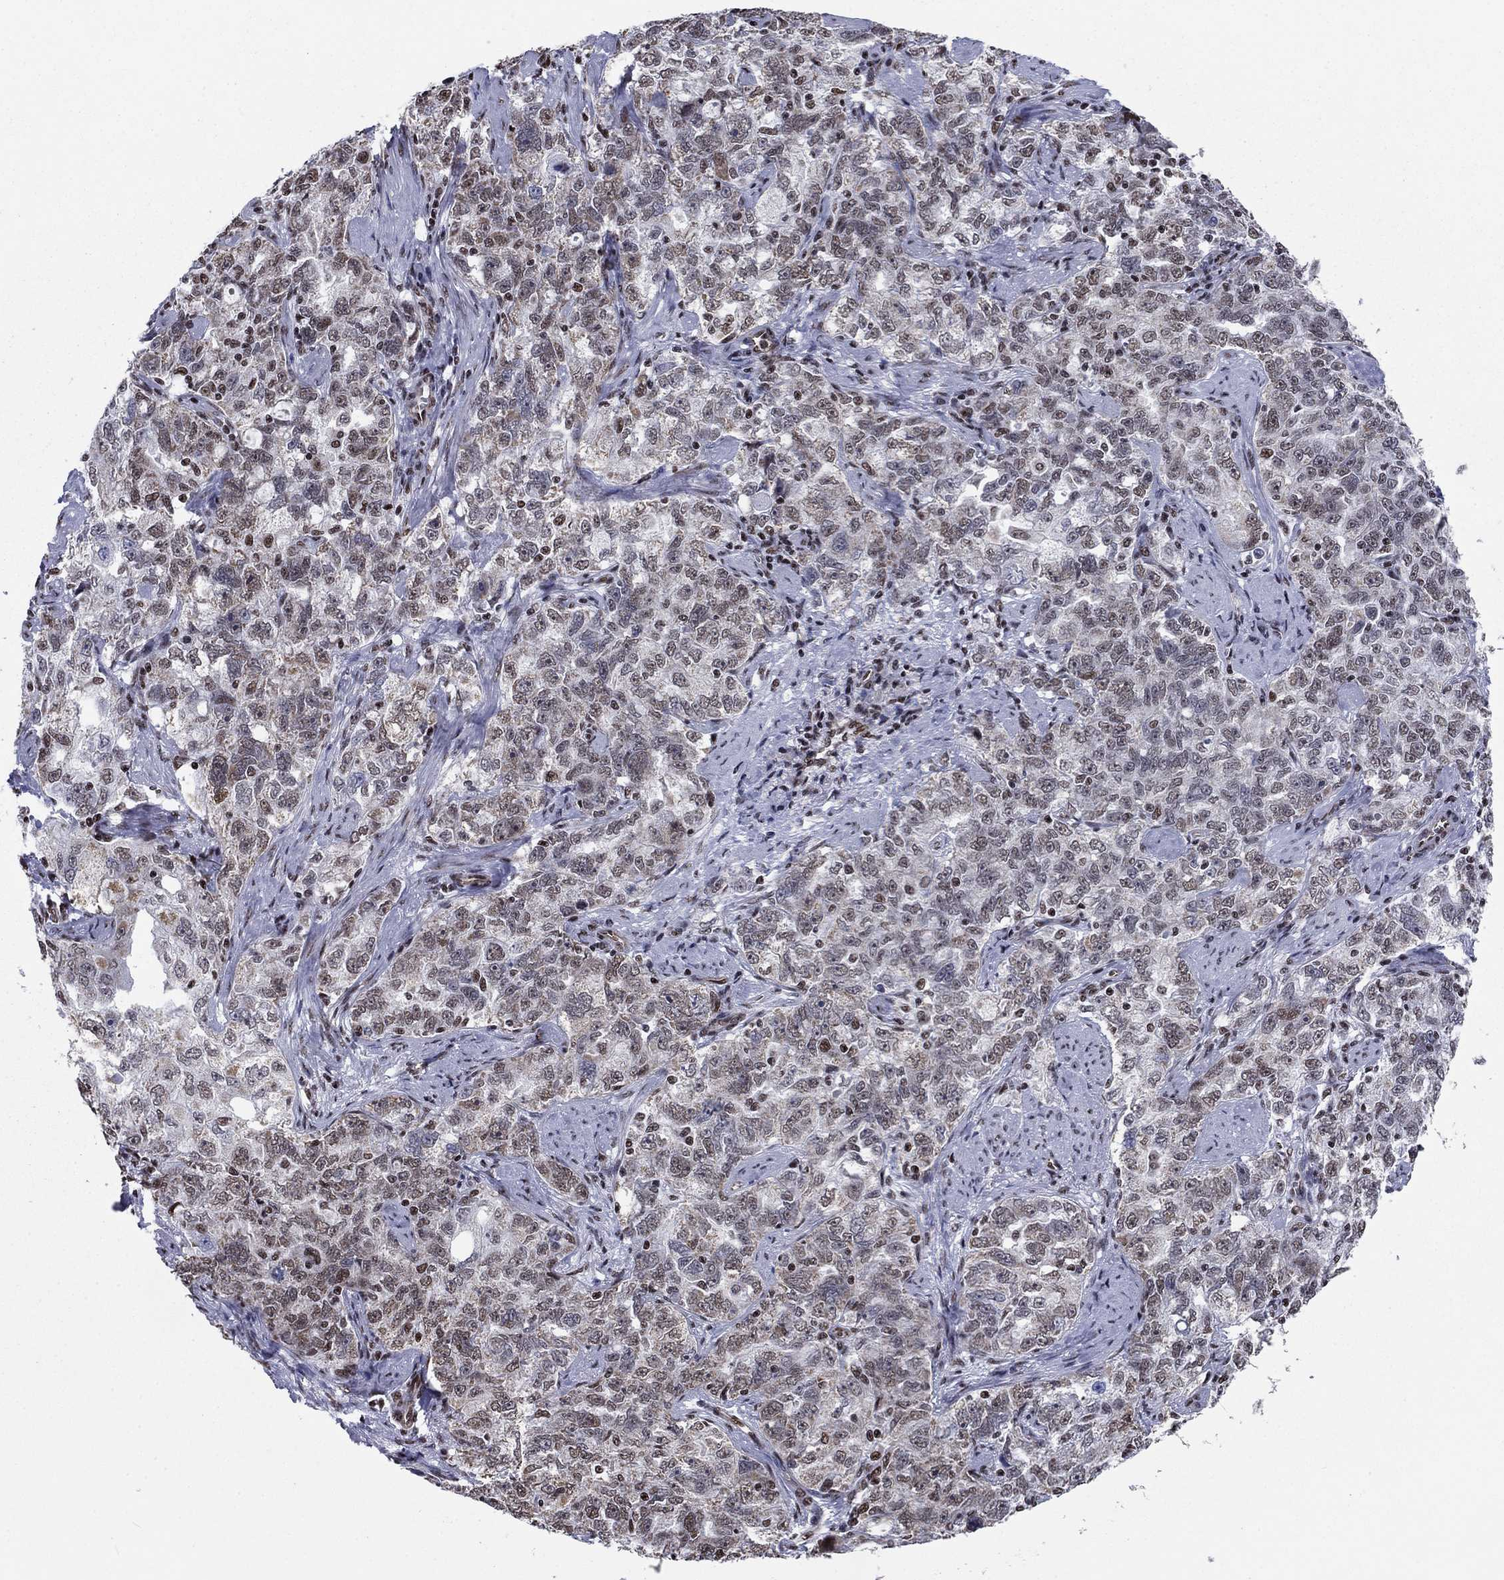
{"staining": {"intensity": "weak", "quantity": "25%-75%", "location": "cytoplasmic/membranous,nuclear"}, "tissue": "ovarian cancer", "cell_type": "Tumor cells", "image_type": "cancer", "snomed": [{"axis": "morphology", "description": "Cystadenocarcinoma, serous, NOS"}, {"axis": "topography", "description": "Ovary"}], "caption": "Immunohistochemical staining of human ovarian cancer displays weak cytoplasmic/membranous and nuclear protein positivity in approximately 25%-75% of tumor cells. The staining was performed using DAB (3,3'-diaminobenzidine) to visualize the protein expression in brown, while the nuclei were stained in blue with hematoxylin (Magnification: 20x).", "gene": "N4BP2", "patient": {"sex": "female", "age": 51}}